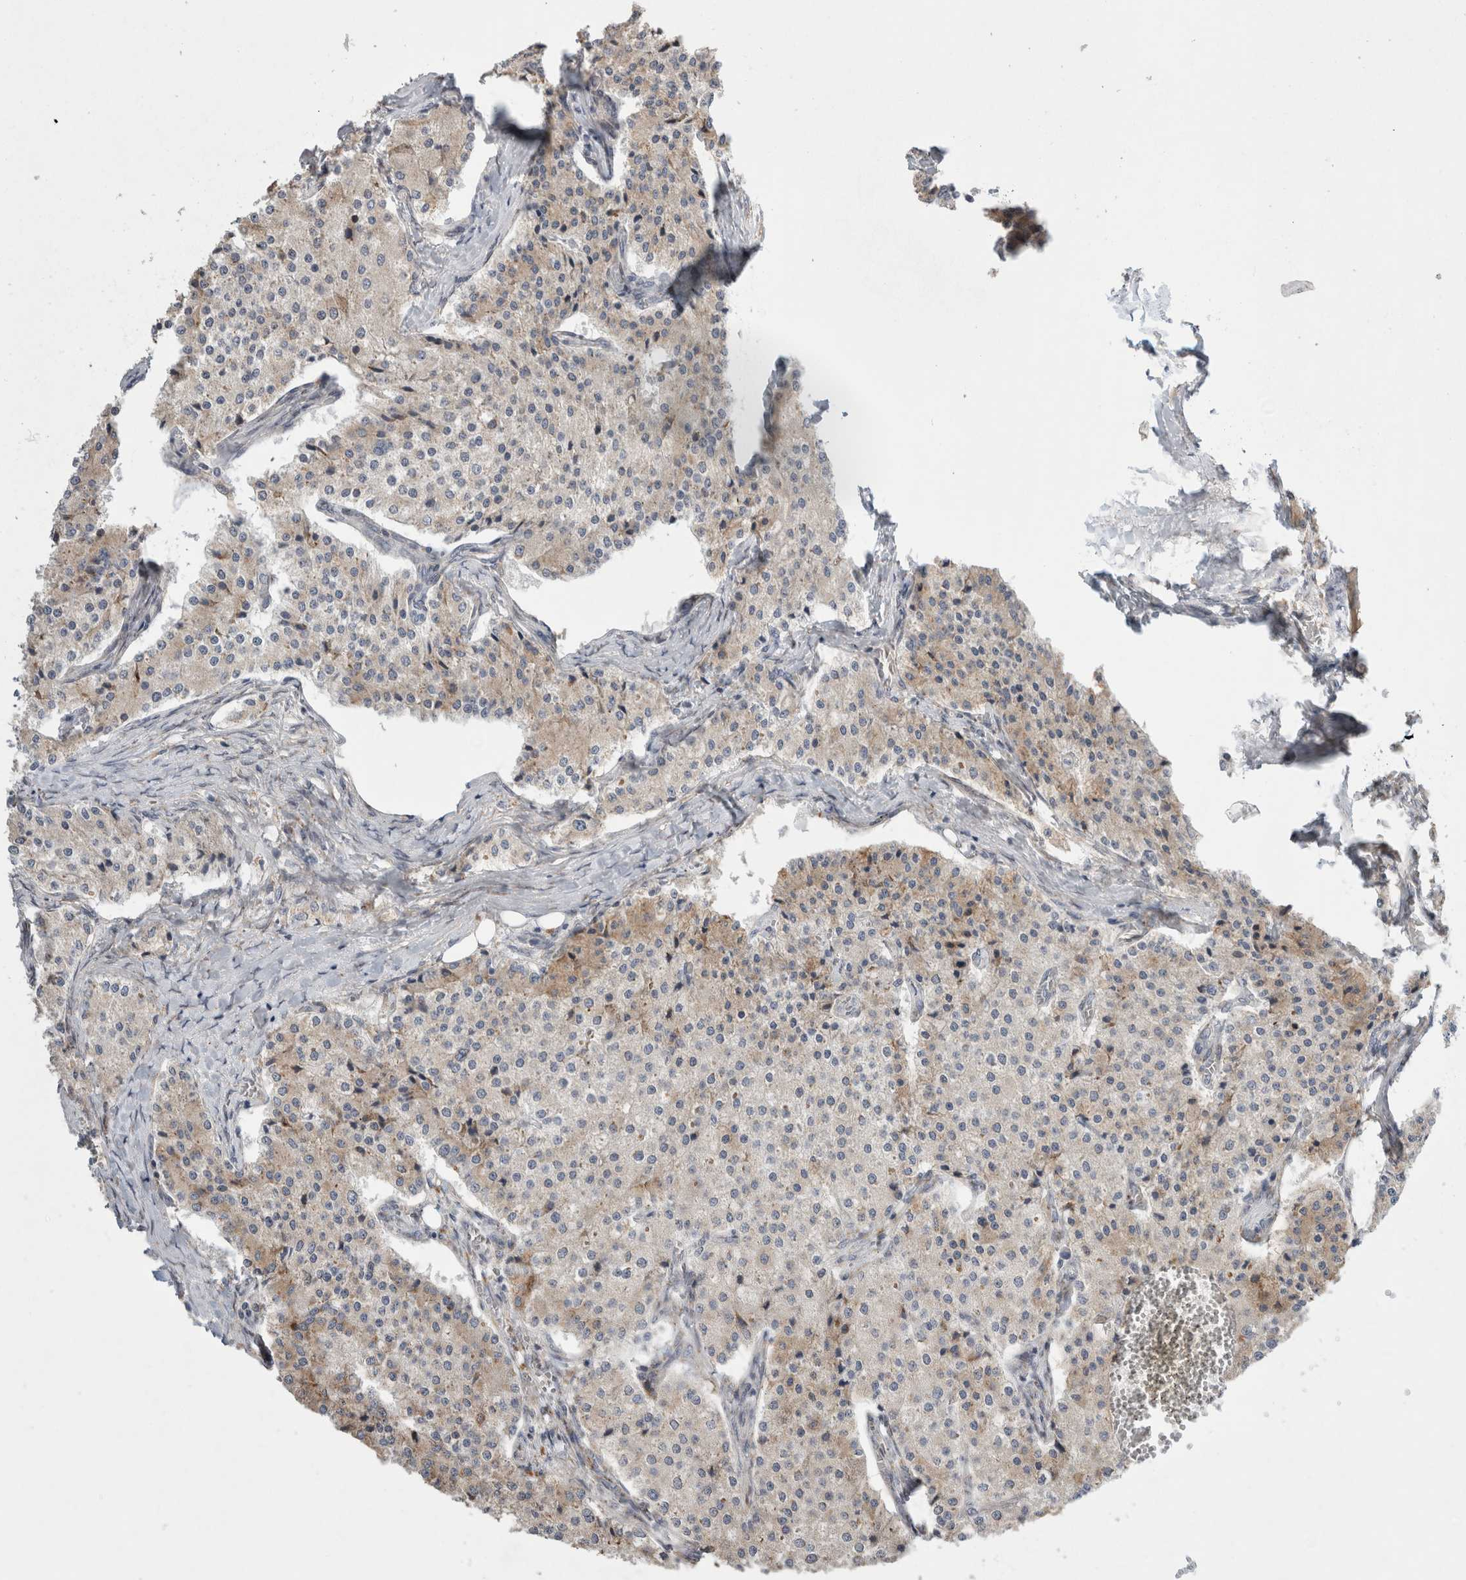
{"staining": {"intensity": "weak", "quantity": "<25%", "location": "cytoplasmic/membranous"}, "tissue": "carcinoid", "cell_type": "Tumor cells", "image_type": "cancer", "snomed": [{"axis": "morphology", "description": "Carcinoid, malignant, NOS"}, {"axis": "topography", "description": "Colon"}], "caption": "Immunohistochemical staining of carcinoid shows no significant positivity in tumor cells. (Stains: DAB (3,3'-diaminobenzidine) immunohistochemistry (IHC) with hematoxylin counter stain, Microscopy: brightfield microscopy at high magnification).", "gene": "TRMT9B", "patient": {"sex": "female", "age": 52}}